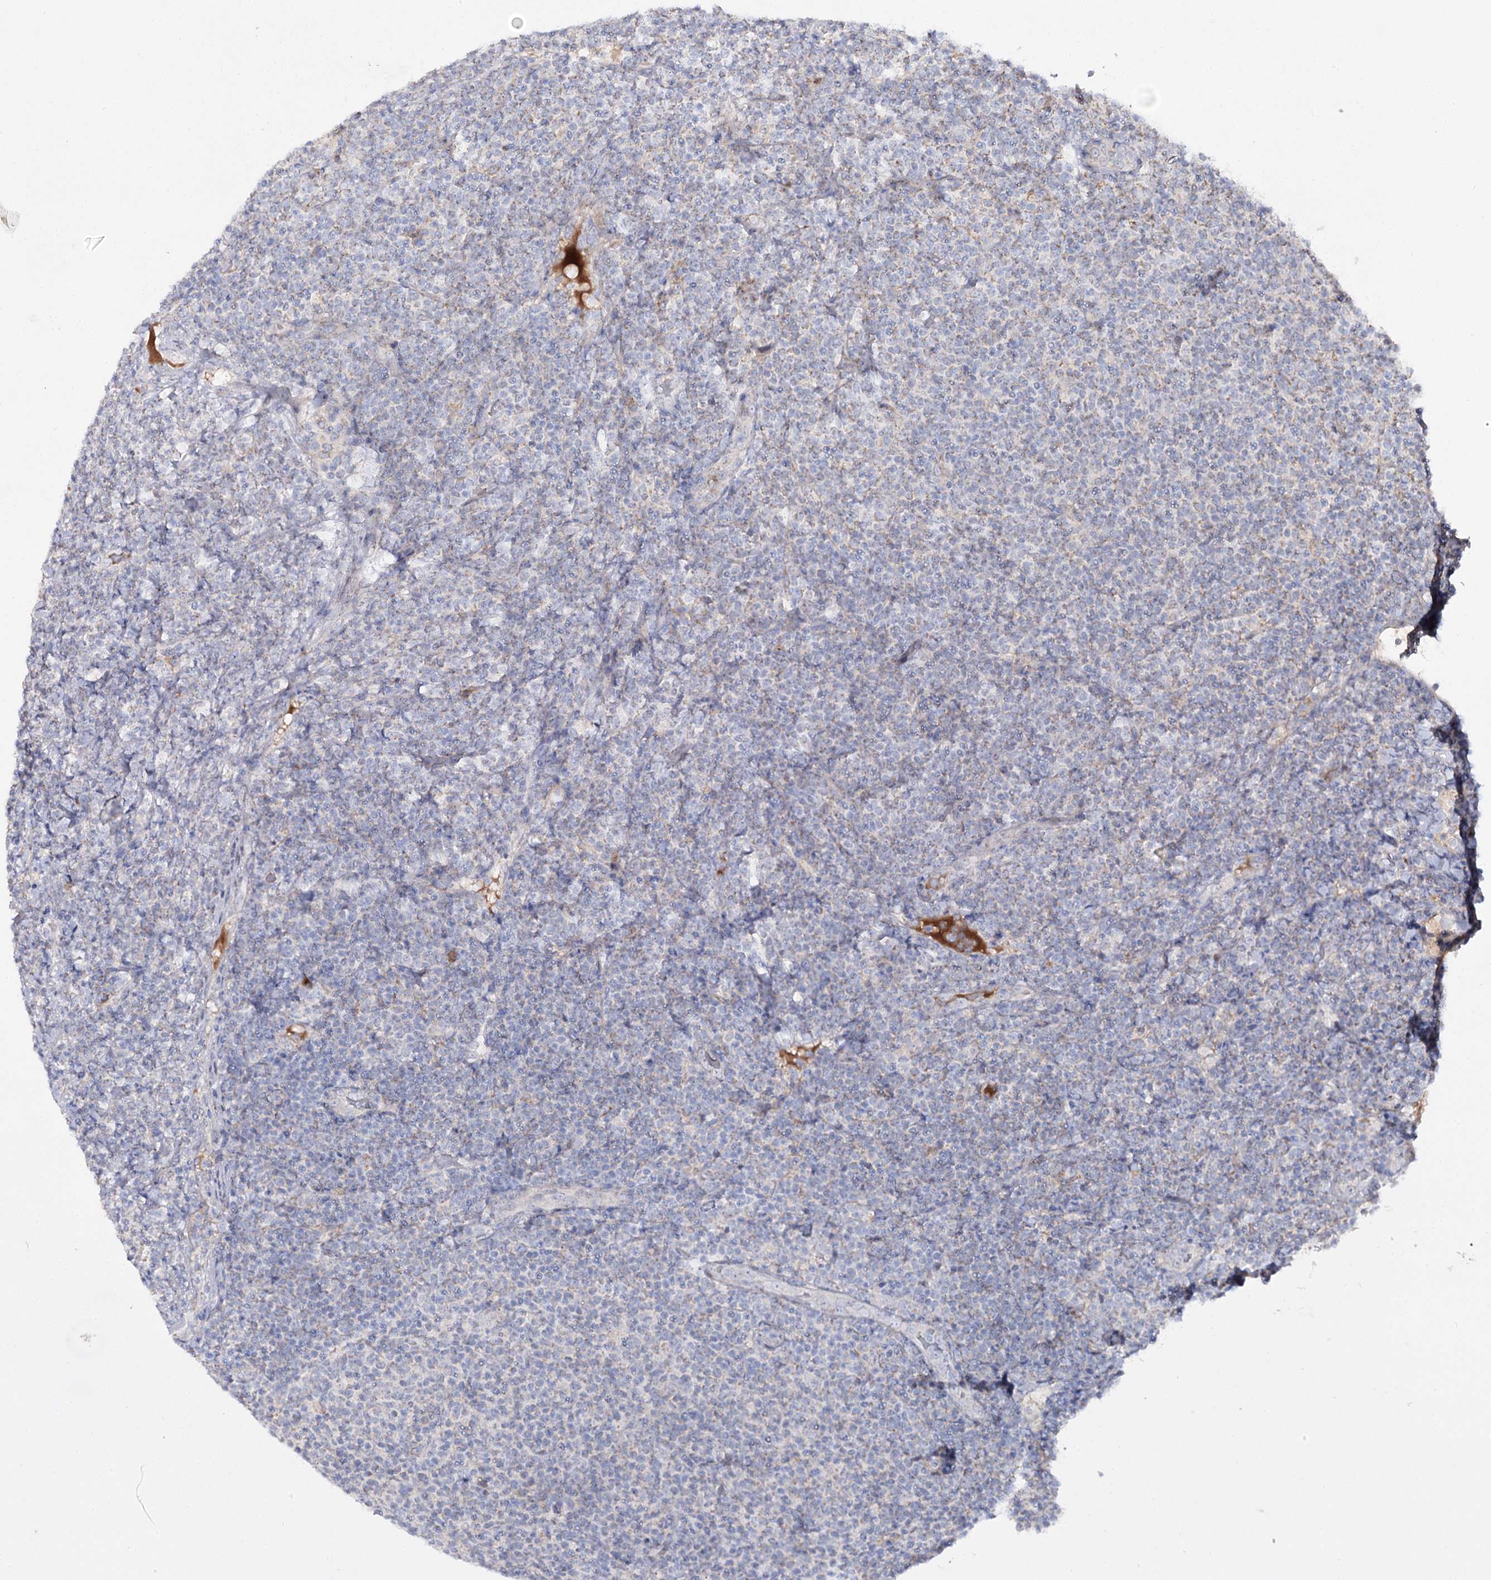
{"staining": {"intensity": "weak", "quantity": "<25%", "location": "cytoplasmic/membranous"}, "tissue": "lymphoma", "cell_type": "Tumor cells", "image_type": "cancer", "snomed": [{"axis": "morphology", "description": "Malignant lymphoma, non-Hodgkin's type, Low grade"}, {"axis": "topography", "description": "Lymph node"}], "caption": "Tumor cells show no significant protein expression in low-grade malignant lymphoma, non-Hodgkin's type. (DAB (3,3'-diaminobenzidine) immunohistochemistry (IHC), high magnification).", "gene": "C11orf80", "patient": {"sex": "male", "age": 66}}